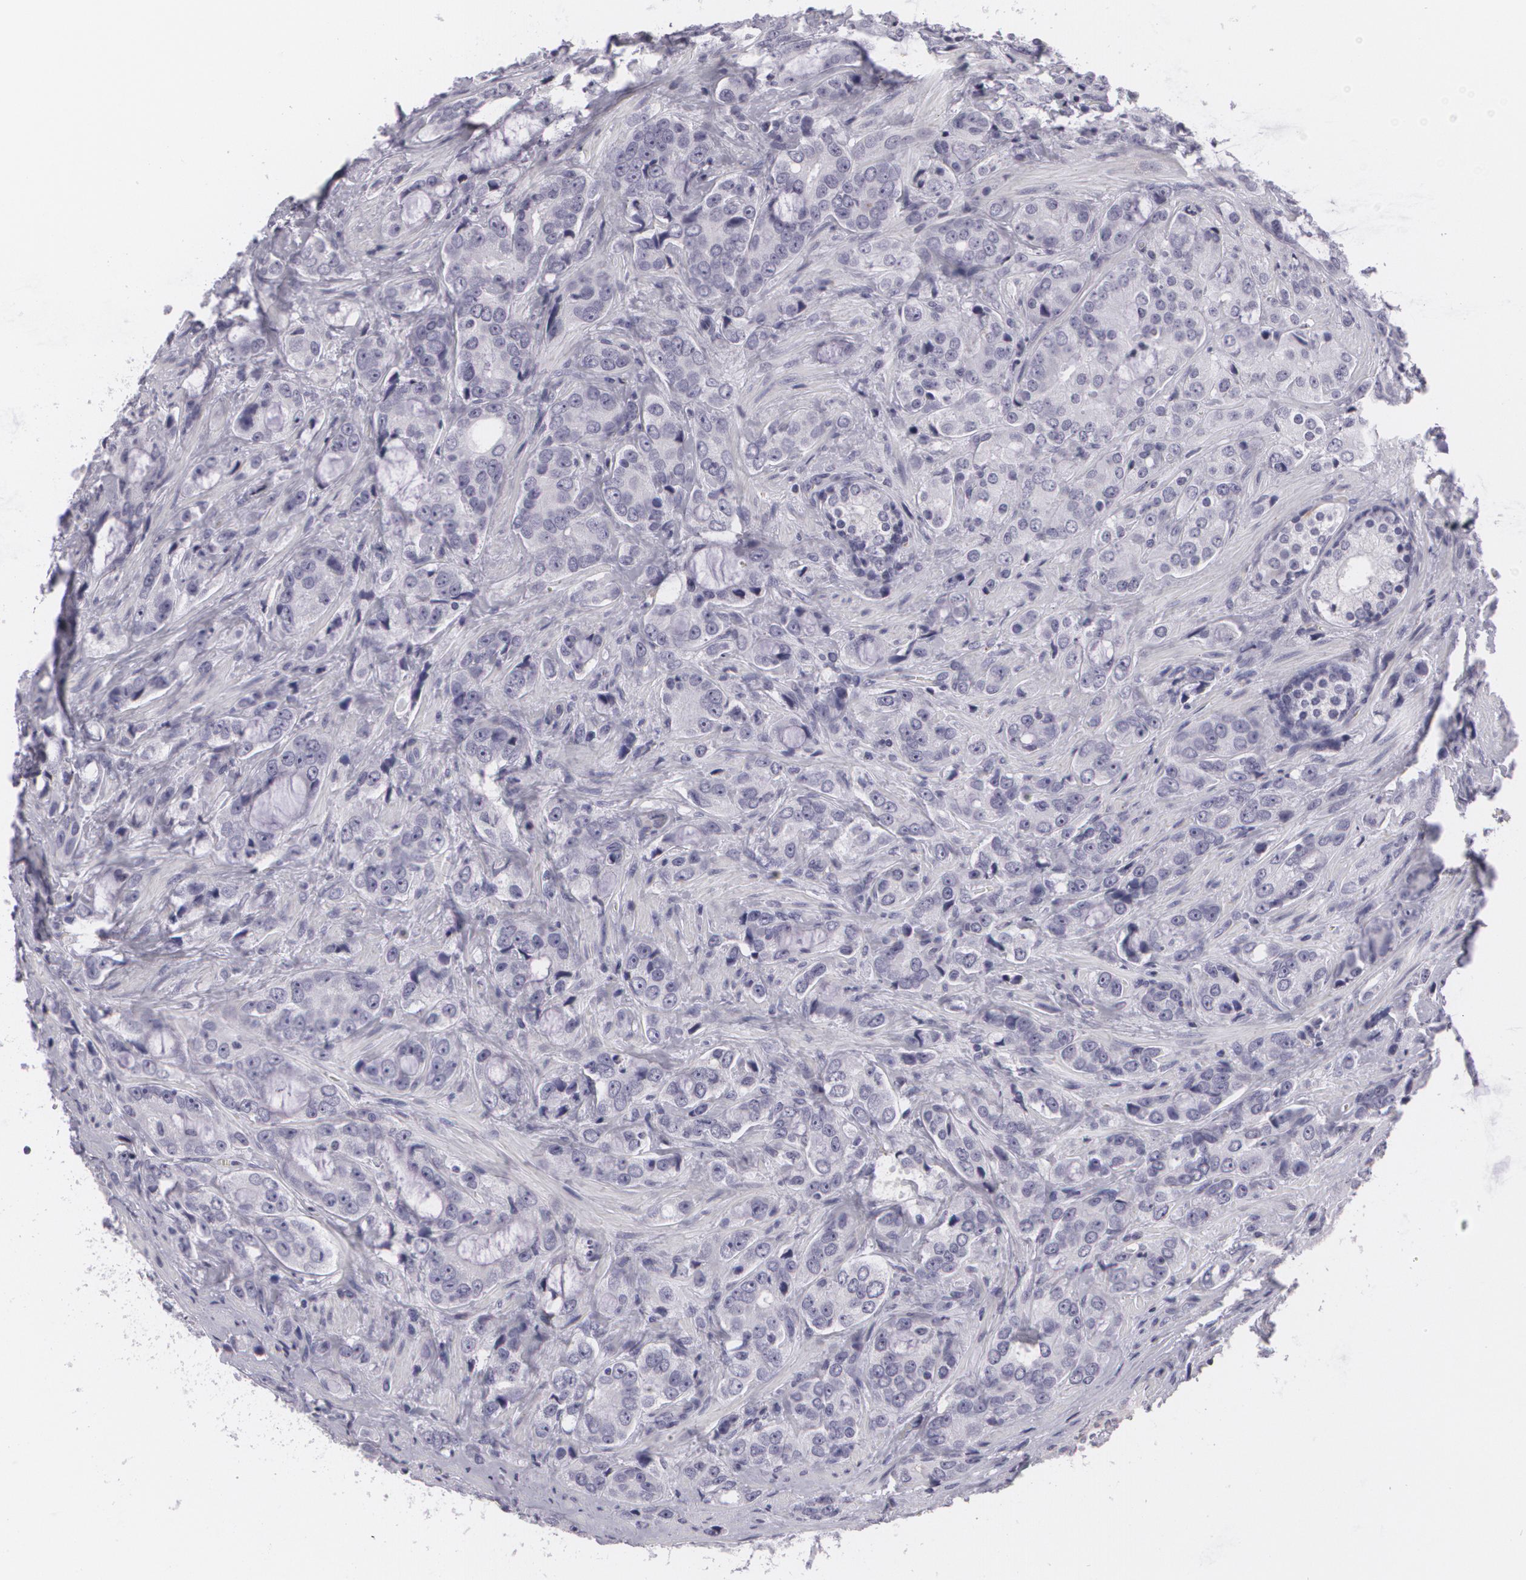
{"staining": {"intensity": "negative", "quantity": "none", "location": "none"}, "tissue": "prostate cancer", "cell_type": "Tumor cells", "image_type": "cancer", "snomed": [{"axis": "morphology", "description": "Adenocarcinoma, Medium grade"}, {"axis": "topography", "description": "Prostate"}], "caption": "High magnification brightfield microscopy of prostate cancer stained with DAB (brown) and counterstained with hematoxylin (blue): tumor cells show no significant positivity.", "gene": "MAP2", "patient": {"sex": "male", "age": 70}}